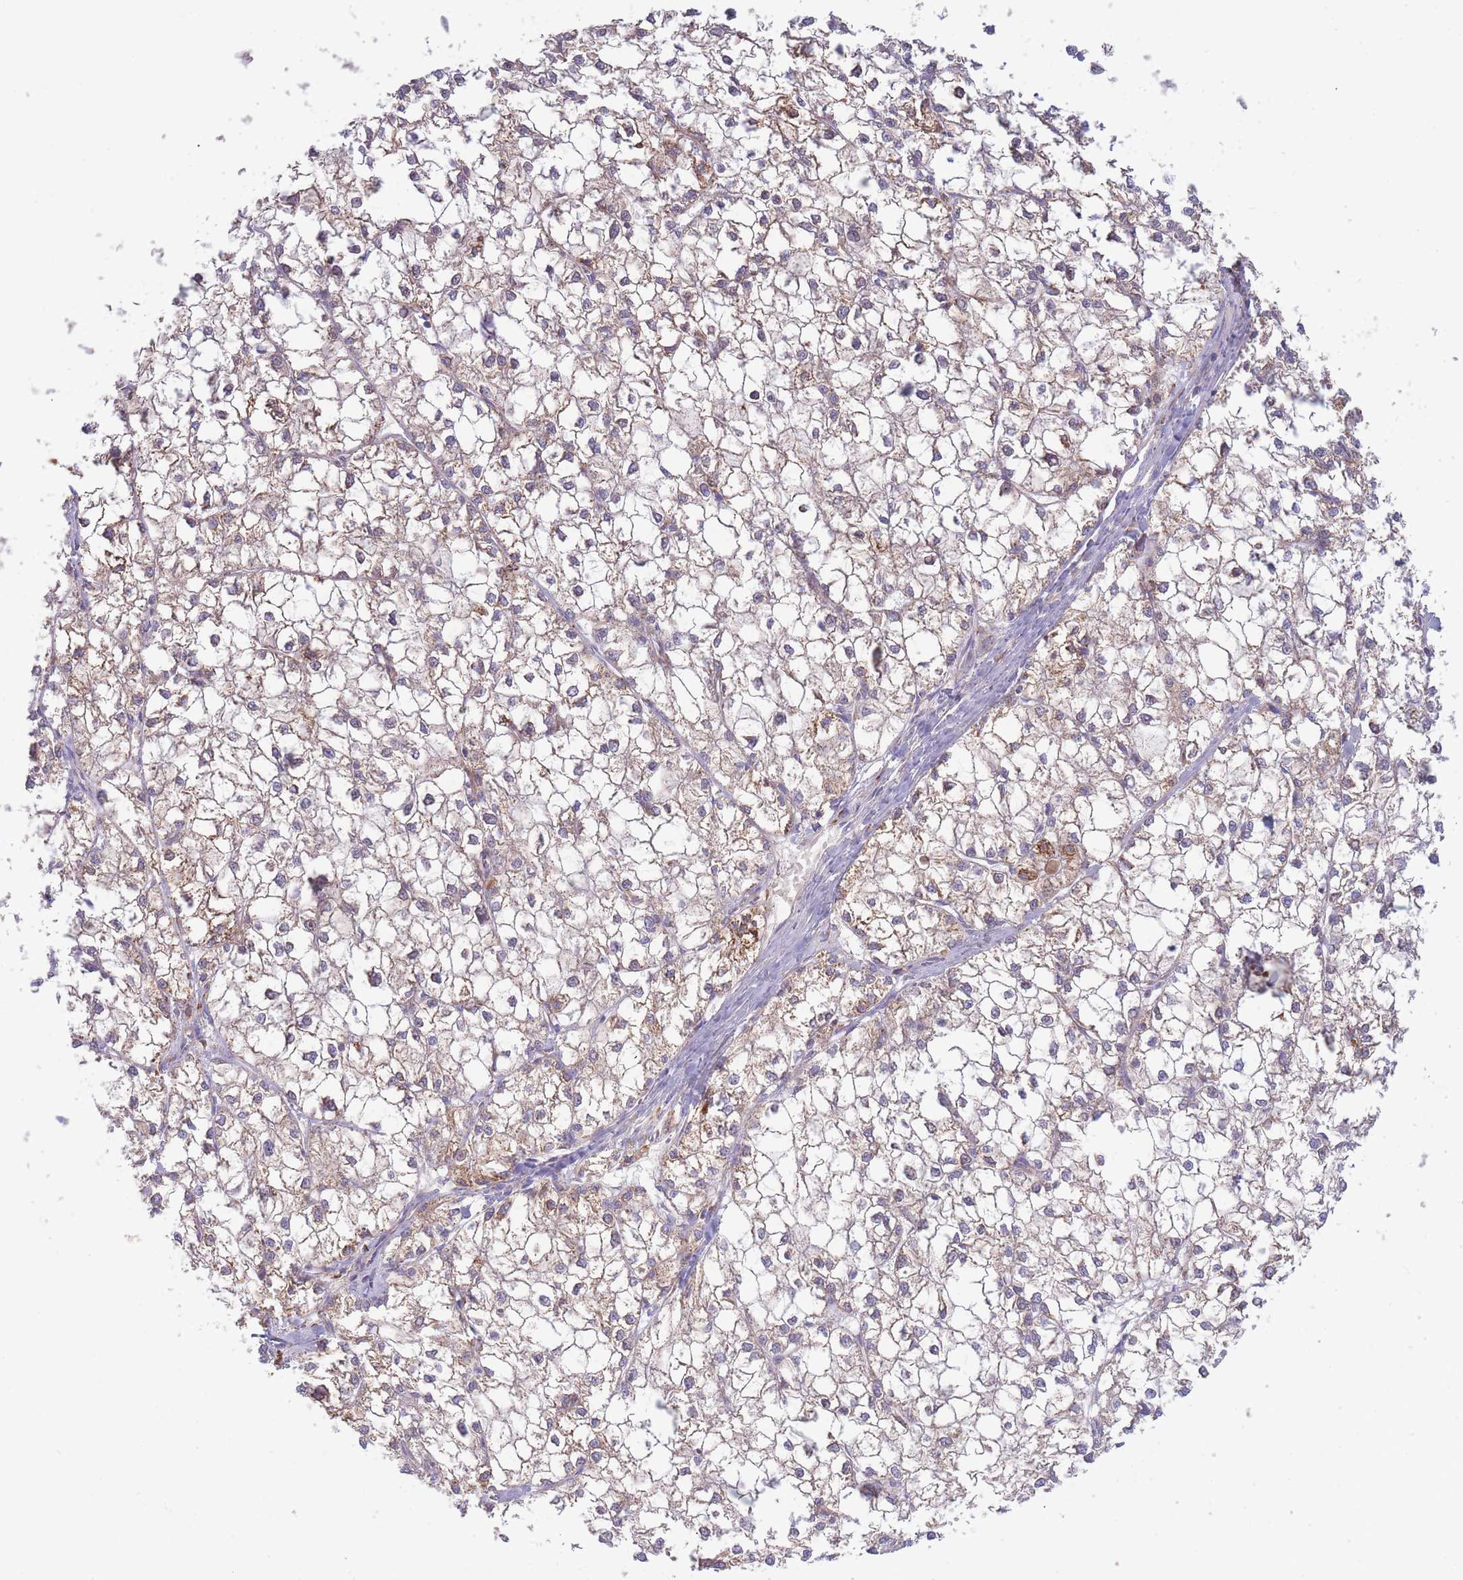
{"staining": {"intensity": "weak", "quantity": "<25%", "location": "cytoplasmic/membranous"}, "tissue": "liver cancer", "cell_type": "Tumor cells", "image_type": "cancer", "snomed": [{"axis": "morphology", "description": "Carcinoma, Hepatocellular, NOS"}, {"axis": "topography", "description": "Liver"}], "caption": "A high-resolution micrograph shows immunohistochemistry (IHC) staining of liver cancer, which displays no significant positivity in tumor cells.", "gene": "MRPL17", "patient": {"sex": "female", "age": 43}}